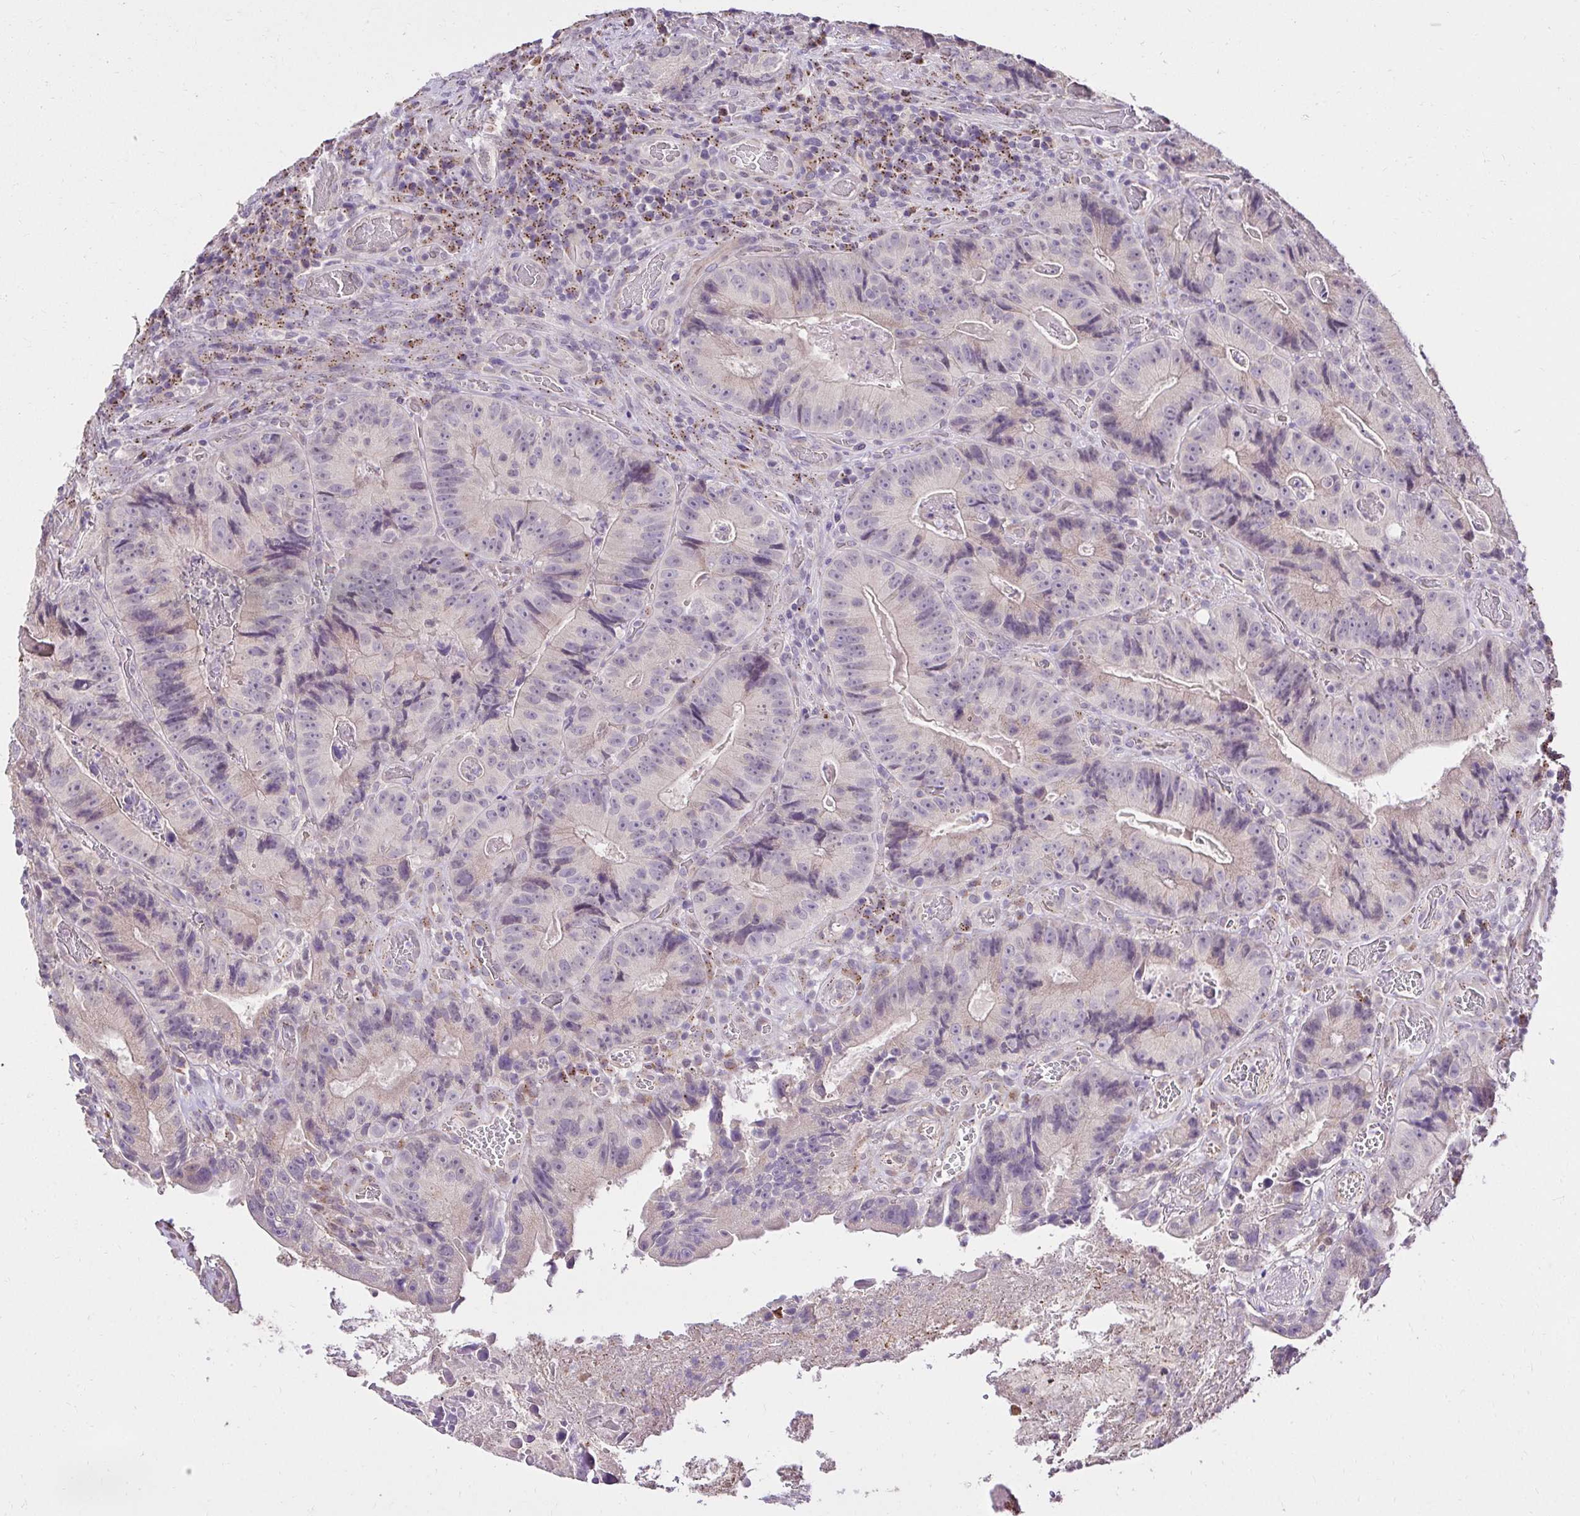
{"staining": {"intensity": "weak", "quantity": "25%-75%", "location": "cytoplasmic/membranous"}, "tissue": "colorectal cancer", "cell_type": "Tumor cells", "image_type": "cancer", "snomed": [{"axis": "morphology", "description": "Adenocarcinoma, NOS"}, {"axis": "topography", "description": "Colon"}], "caption": "There is low levels of weak cytoplasmic/membranous staining in tumor cells of colorectal cancer (adenocarcinoma), as demonstrated by immunohistochemical staining (brown color).", "gene": "KIAA1210", "patient": {"sex": "female", "age": 86}}